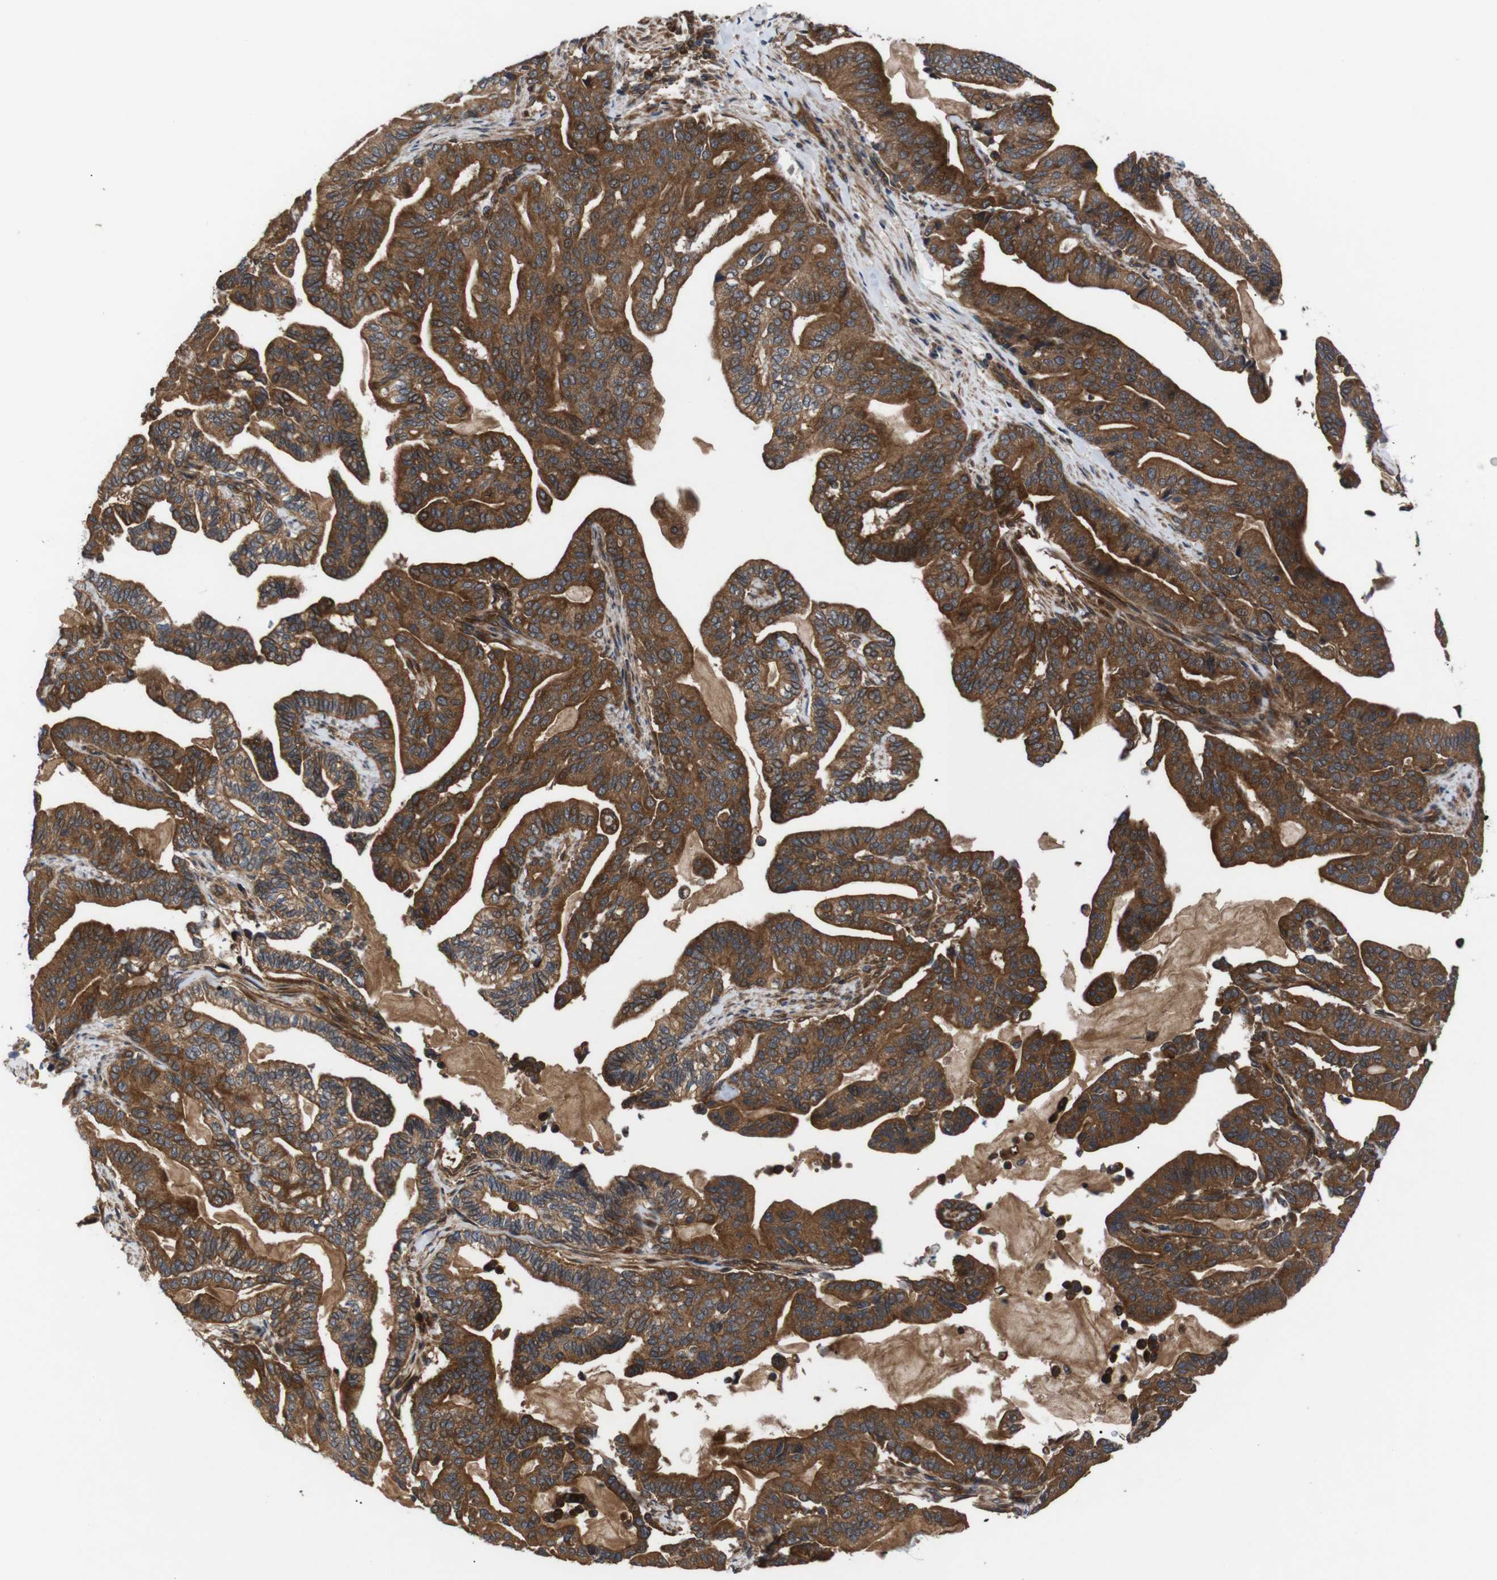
{"staining": {"intensity": "strong", "quantity": ">75%", "location": "cytoplasmic/membranous"}, "tissue": "pancreatic cancer", "cell_type": "Tumor cells", "image_type": "cancer", "snomed": [{"axis": "morphology", "description": "Adenocarcinoma, NOS"}, {"axis": "topography", "description": "Pancreas"}], "caption": "DAB immunohistochemical staining of adenocarcinoma (pancreatic) exhibits strong cytoplasmic/membranous protein expression in approximately >75% of tumor cells.", "gene": "PAWR", "patient": {"sex": "male", "age": 63}}